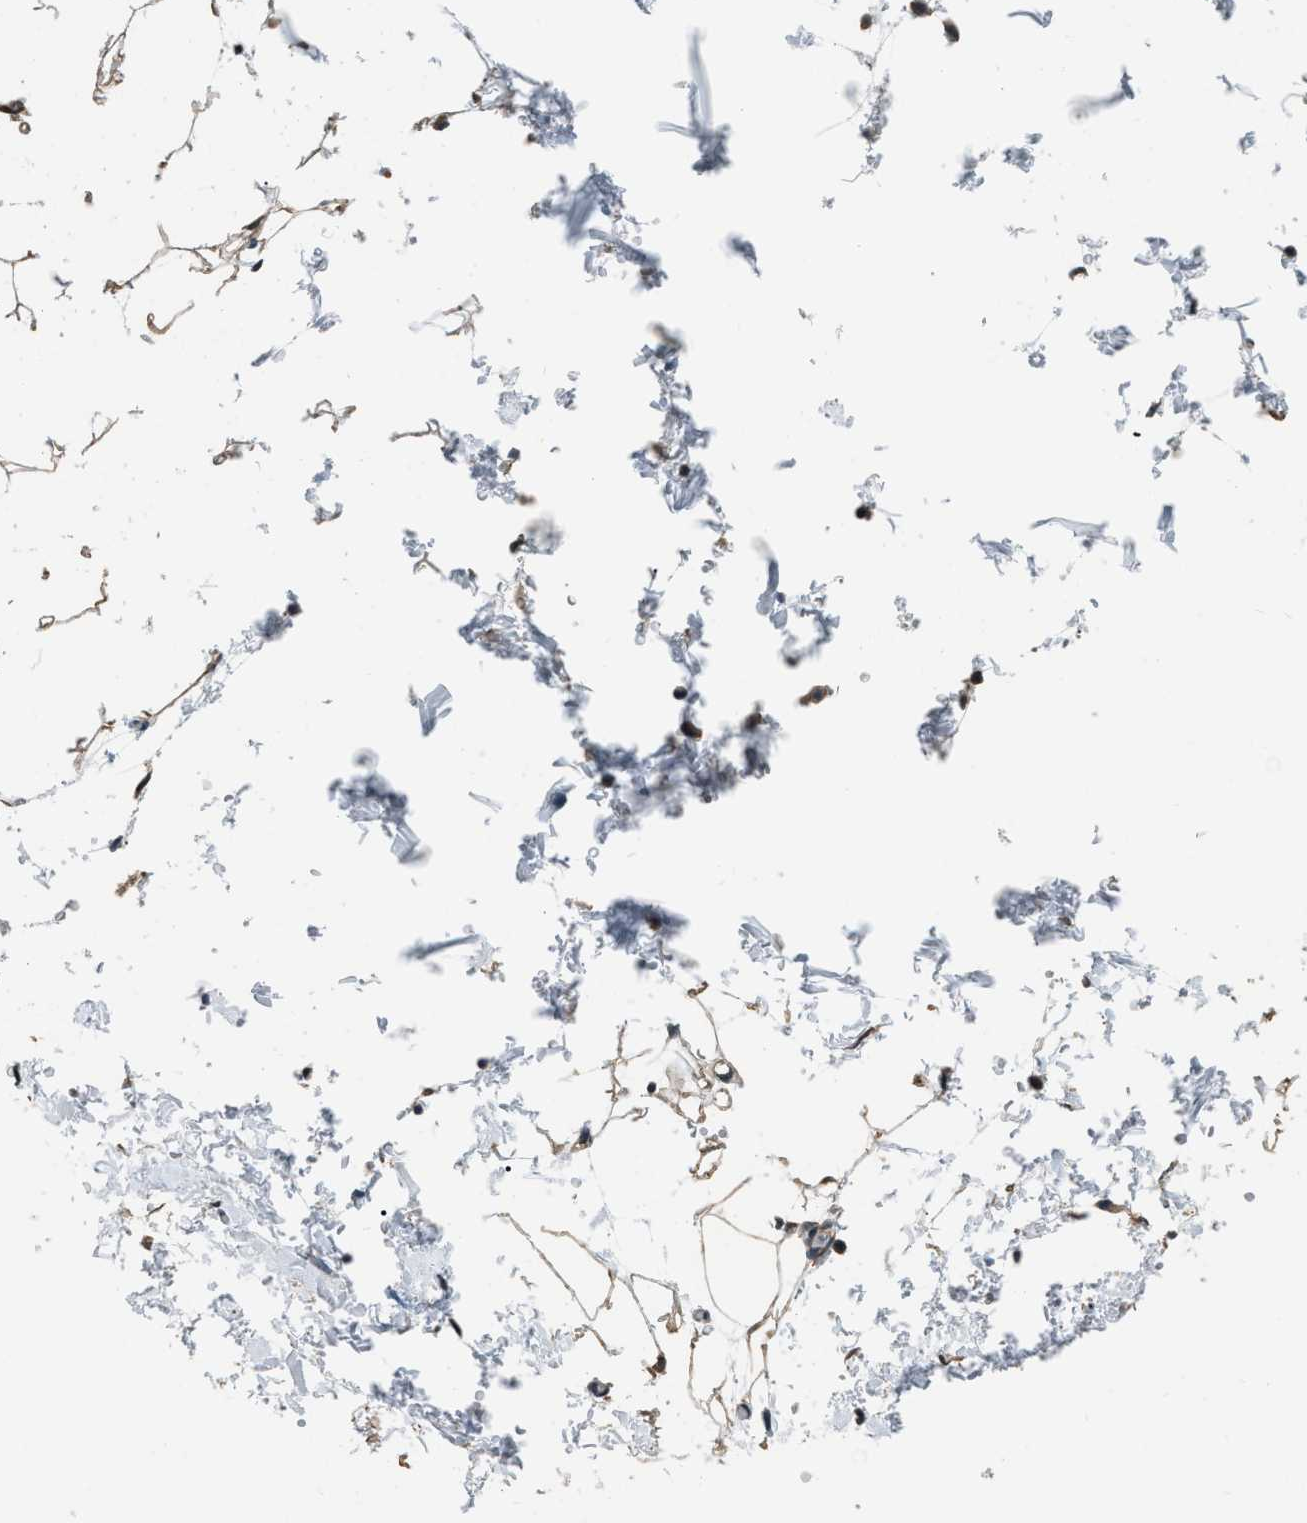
{"staining": {"intensity": "weak", "quantity": ">75%", "location": "cytoplasmic/membranous"}, "tissue": "adipose tissue", "cell_type": "Adipocytes", "image_type": "normal", "snomed": [{"axis": "morphology", "description": "Normal tissue, NOS"}, {"axis": "topography", "description": "Soft tissue"}], "caption": "An immunohistochemistry (IHC) image of normal tissue is shown. Protein staining in brown shows weak cytoplasmic/membranous positivity in adipose tissue within adipocytes.", "gene": "NUDCD3", "patient": {"sex": "male", "age": 72}}